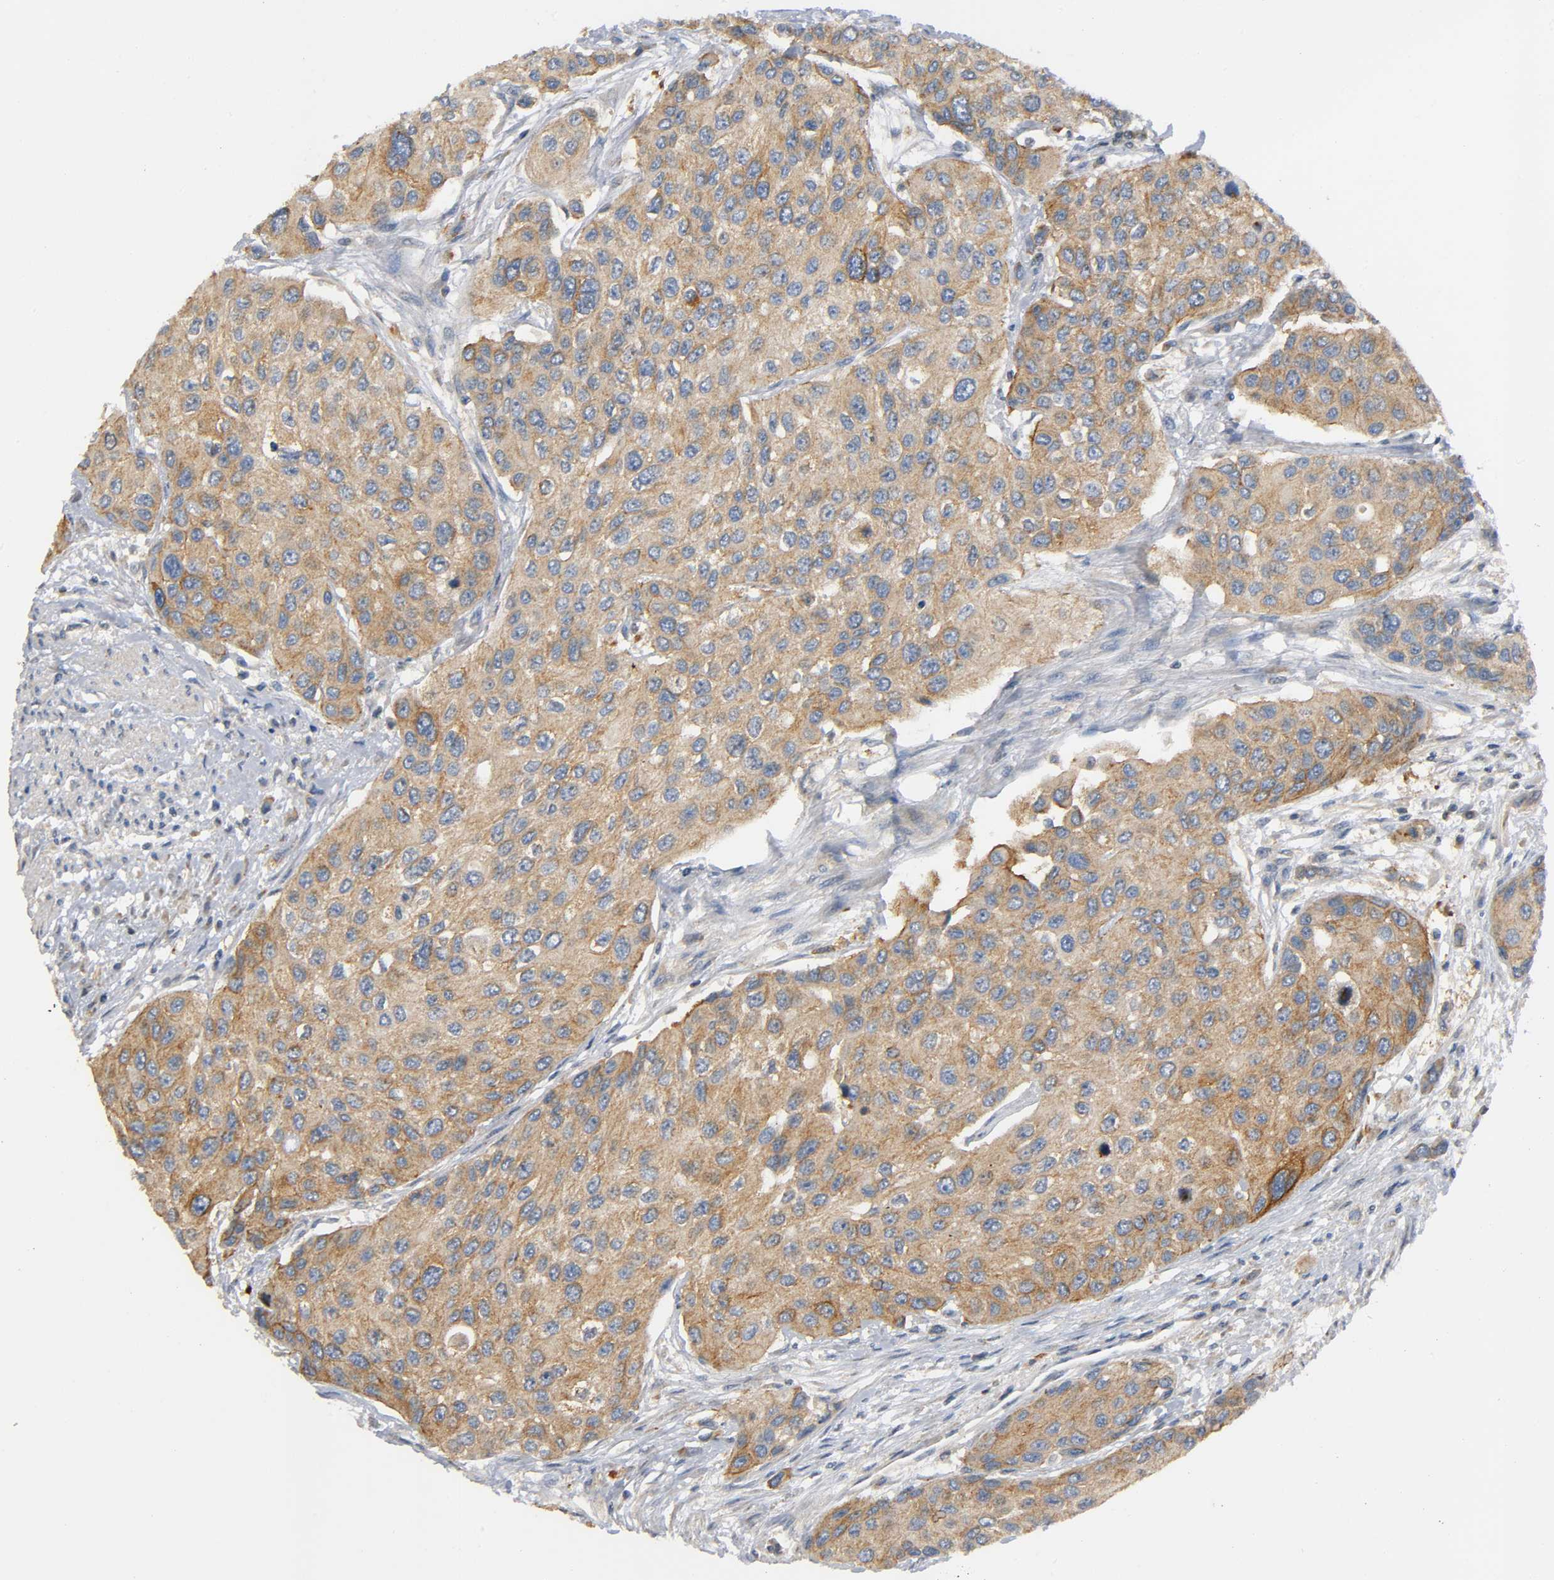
{"staining": {"intensity": "moderate", "quantity": ">75%", "location": "cytoplasmic/membranous"}, "tissue": "urothelial cancer", "cell_type": "Tumor cells", "image_type": "cancer", "snomed": [{"axis": "morphology", "description": "Urothelial carcinoma, High grade"}, {"axis": "topography", "description": "Urinary bladder"}], "caption": "Urothelial carcinoma (high-grade) stained with DAB IHC shows medium levels of moderate cytoplasmic/membranous staining in about >75% of tumor cells.", "gene": "IKBKB", "patient": {"sex": "female", "age": 56}}